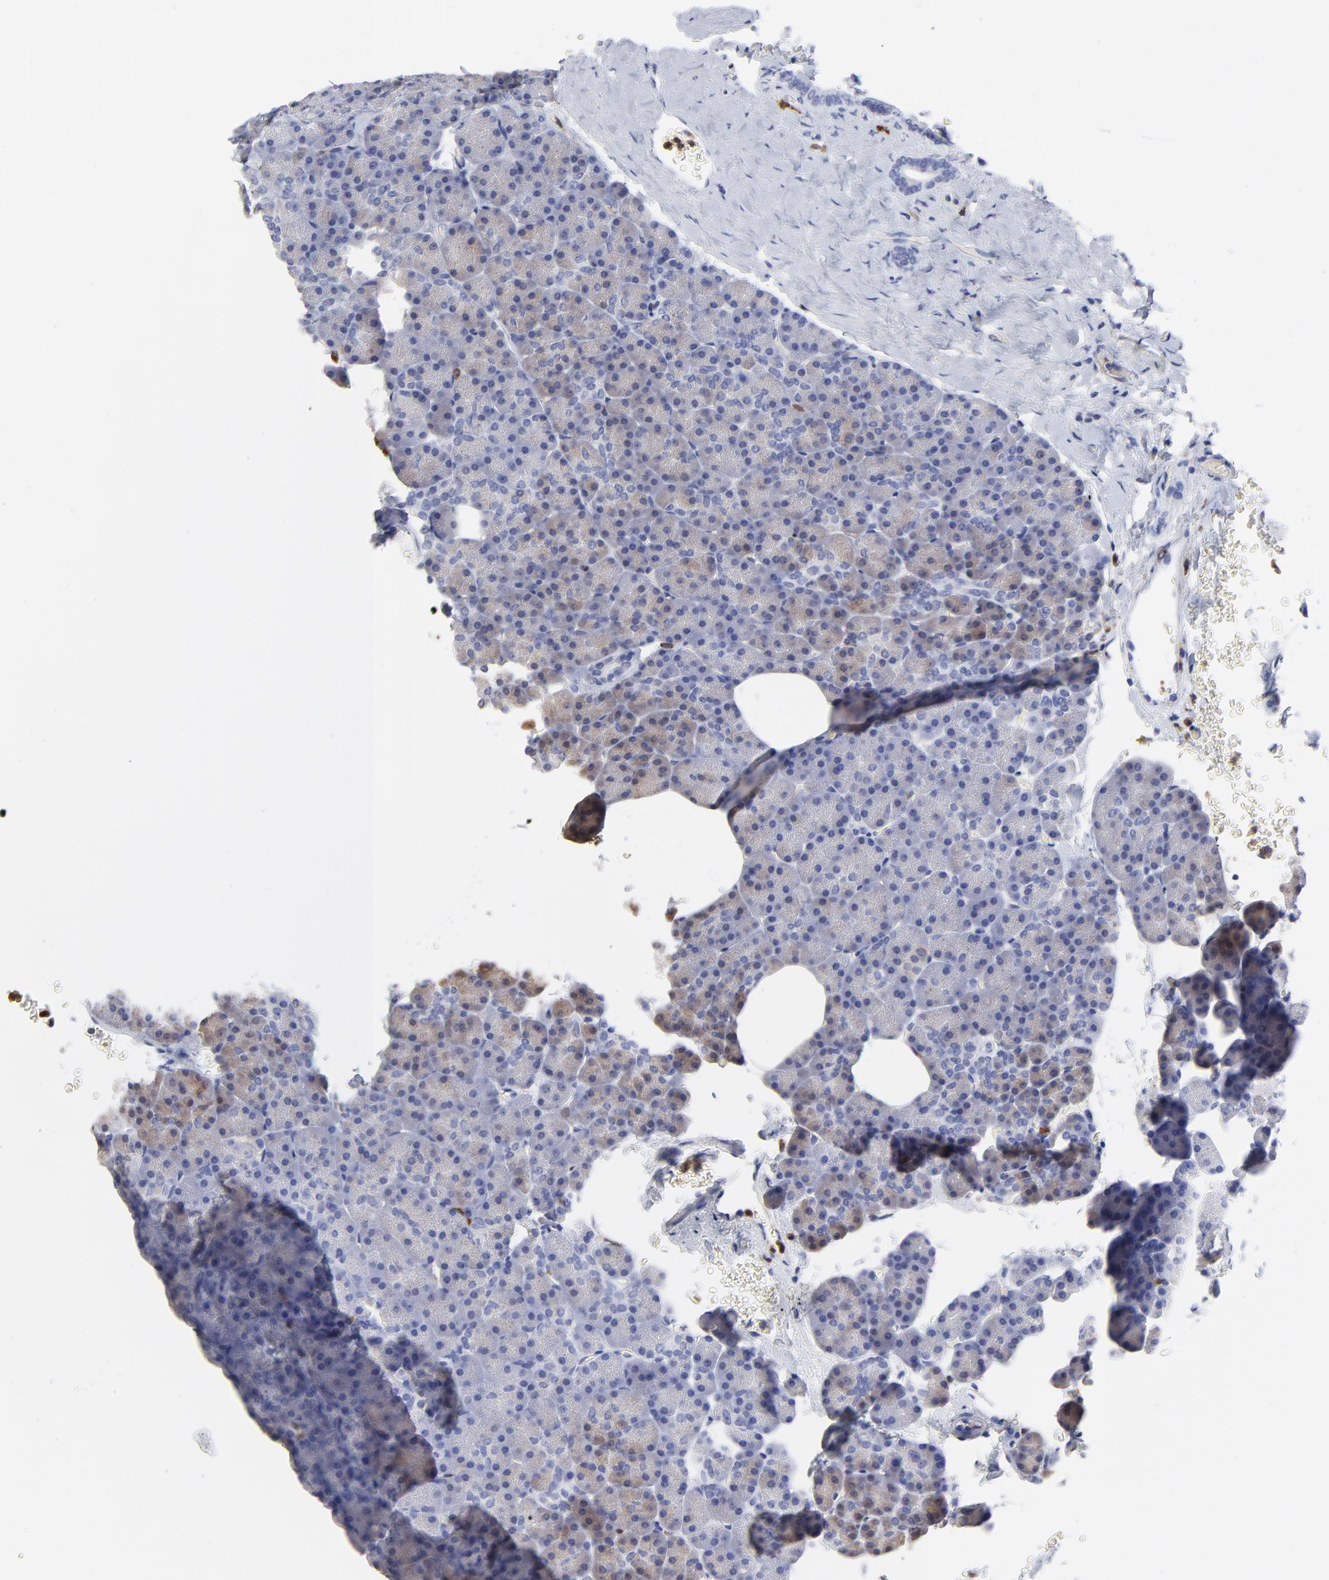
{"staining": {"intensity": "weak", "quantity": "25%-75%", "location": "cytoplasmic/membranous"}, "tissue": "pancreas", "cell_type": "Exocrine glandular cells", "image_type": "normal", "snomed": [{"axis": "morphology", "description": "Normal tissue, NOS"}, {"axis": "topography", "description": "Pancreas"}], "caption": "Immunohistochemistry of unremarkable human pancreas demonstrates low levels of weak cytoplasmic/membranous staining in approximately 25%-75% of exocrine glandular cells.", "gene": "SMARCA1", "patient": {"sex": "female", "age": 35}}